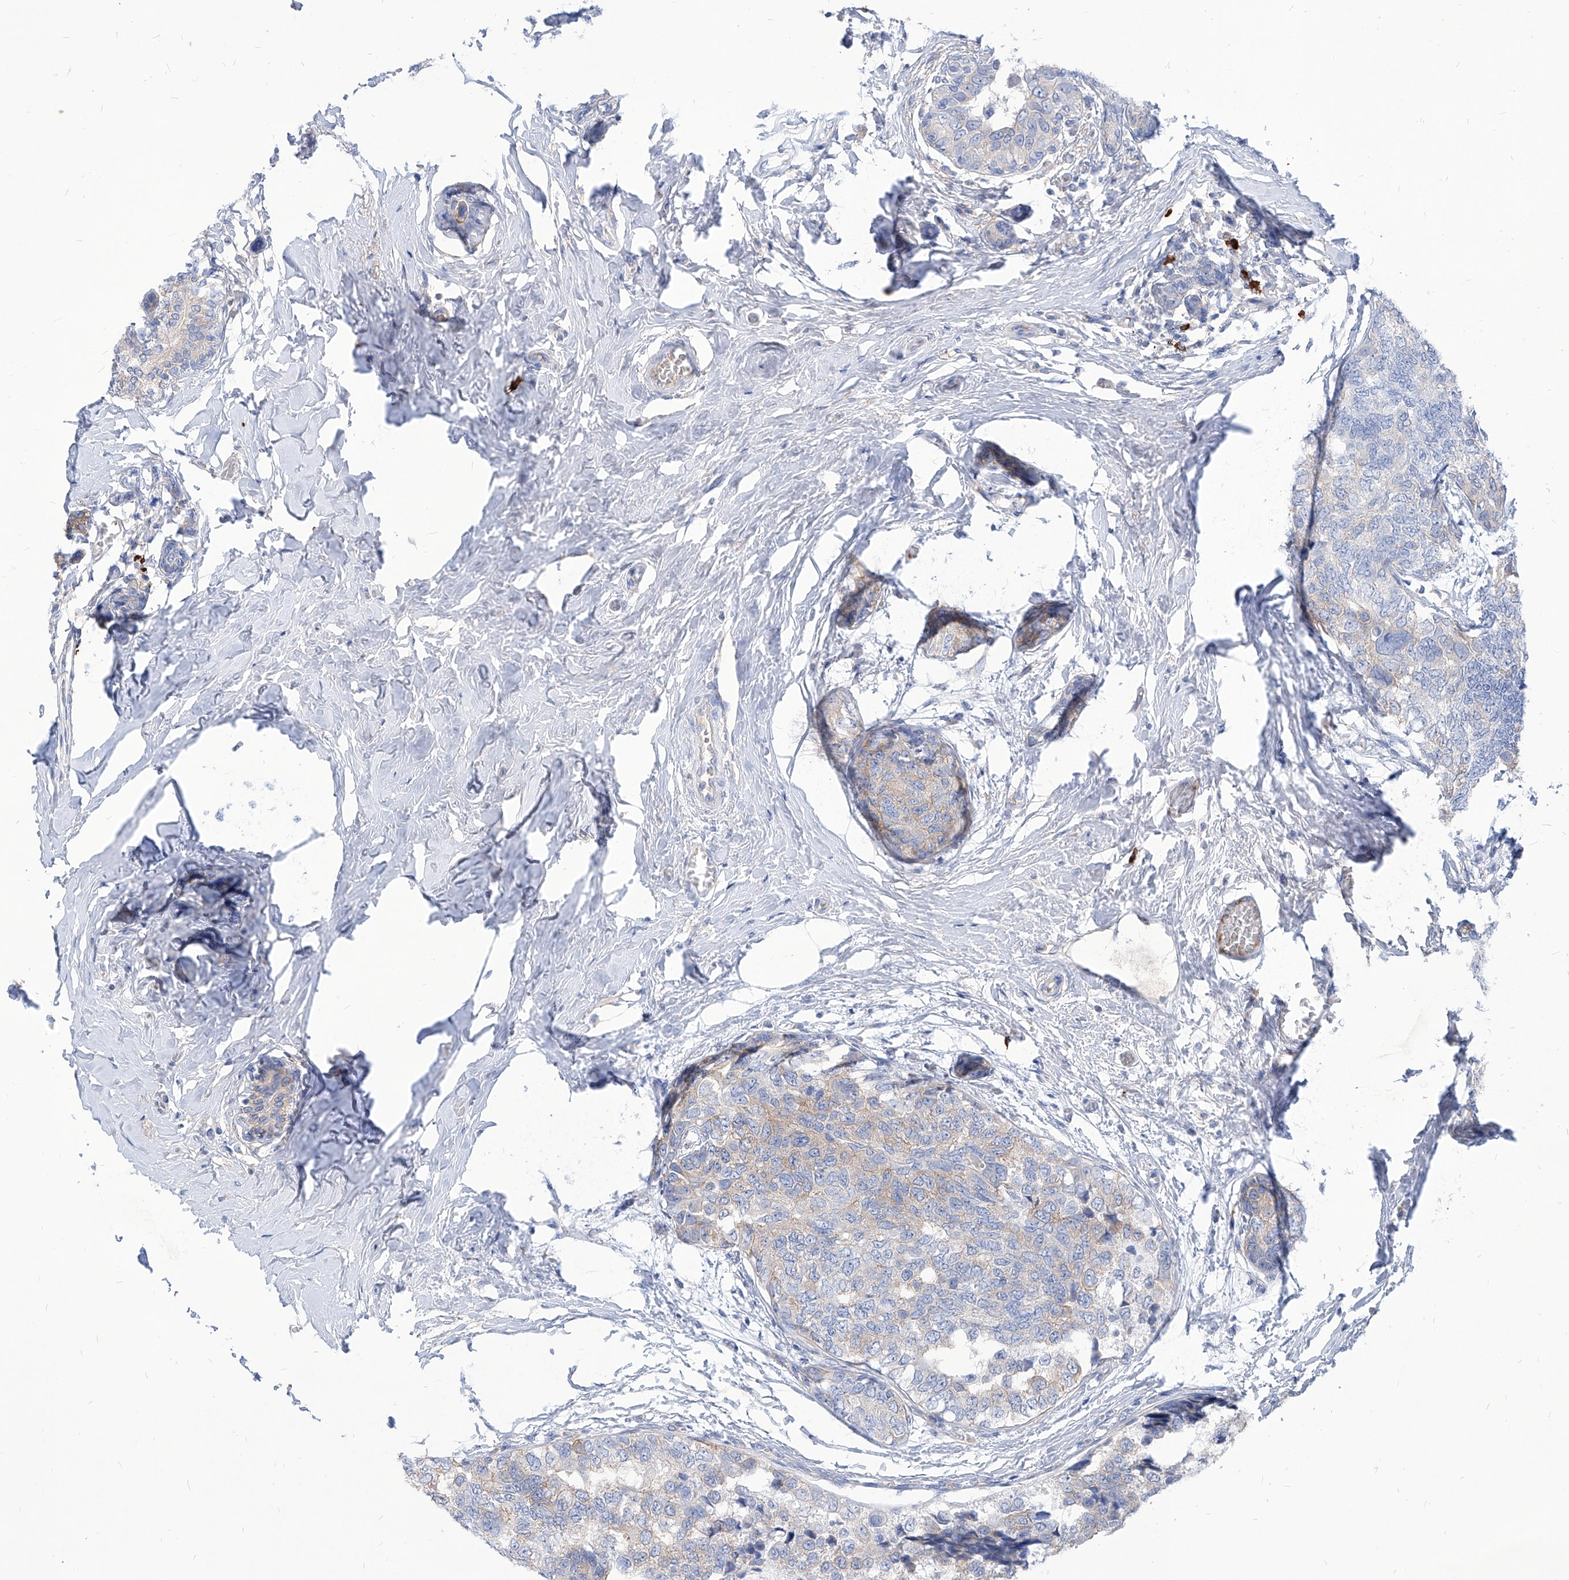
{"staining": {"intensity": "weak", "quantity": "<25%", "location": "cytoplasmic/membranous"}, "tissue": "breast cancer", "cell_type": "Tumor cells", "image_type": "cancer", "snomed": [{"axis": "morphology", "description": "Normal tissue, NOS"}, {"axis": "morphology", "description": "Duct carcinoma"}, {"axis": "topography", "description": "Breast"}], "caption": "IHC image of neoplastic tissue: breast intraductal carcinoma stained with DAB demonstrates no significant protein staining in tumor cells.", "gene": "AKAP10", "patient": {"sex": "female", "age": 43}}